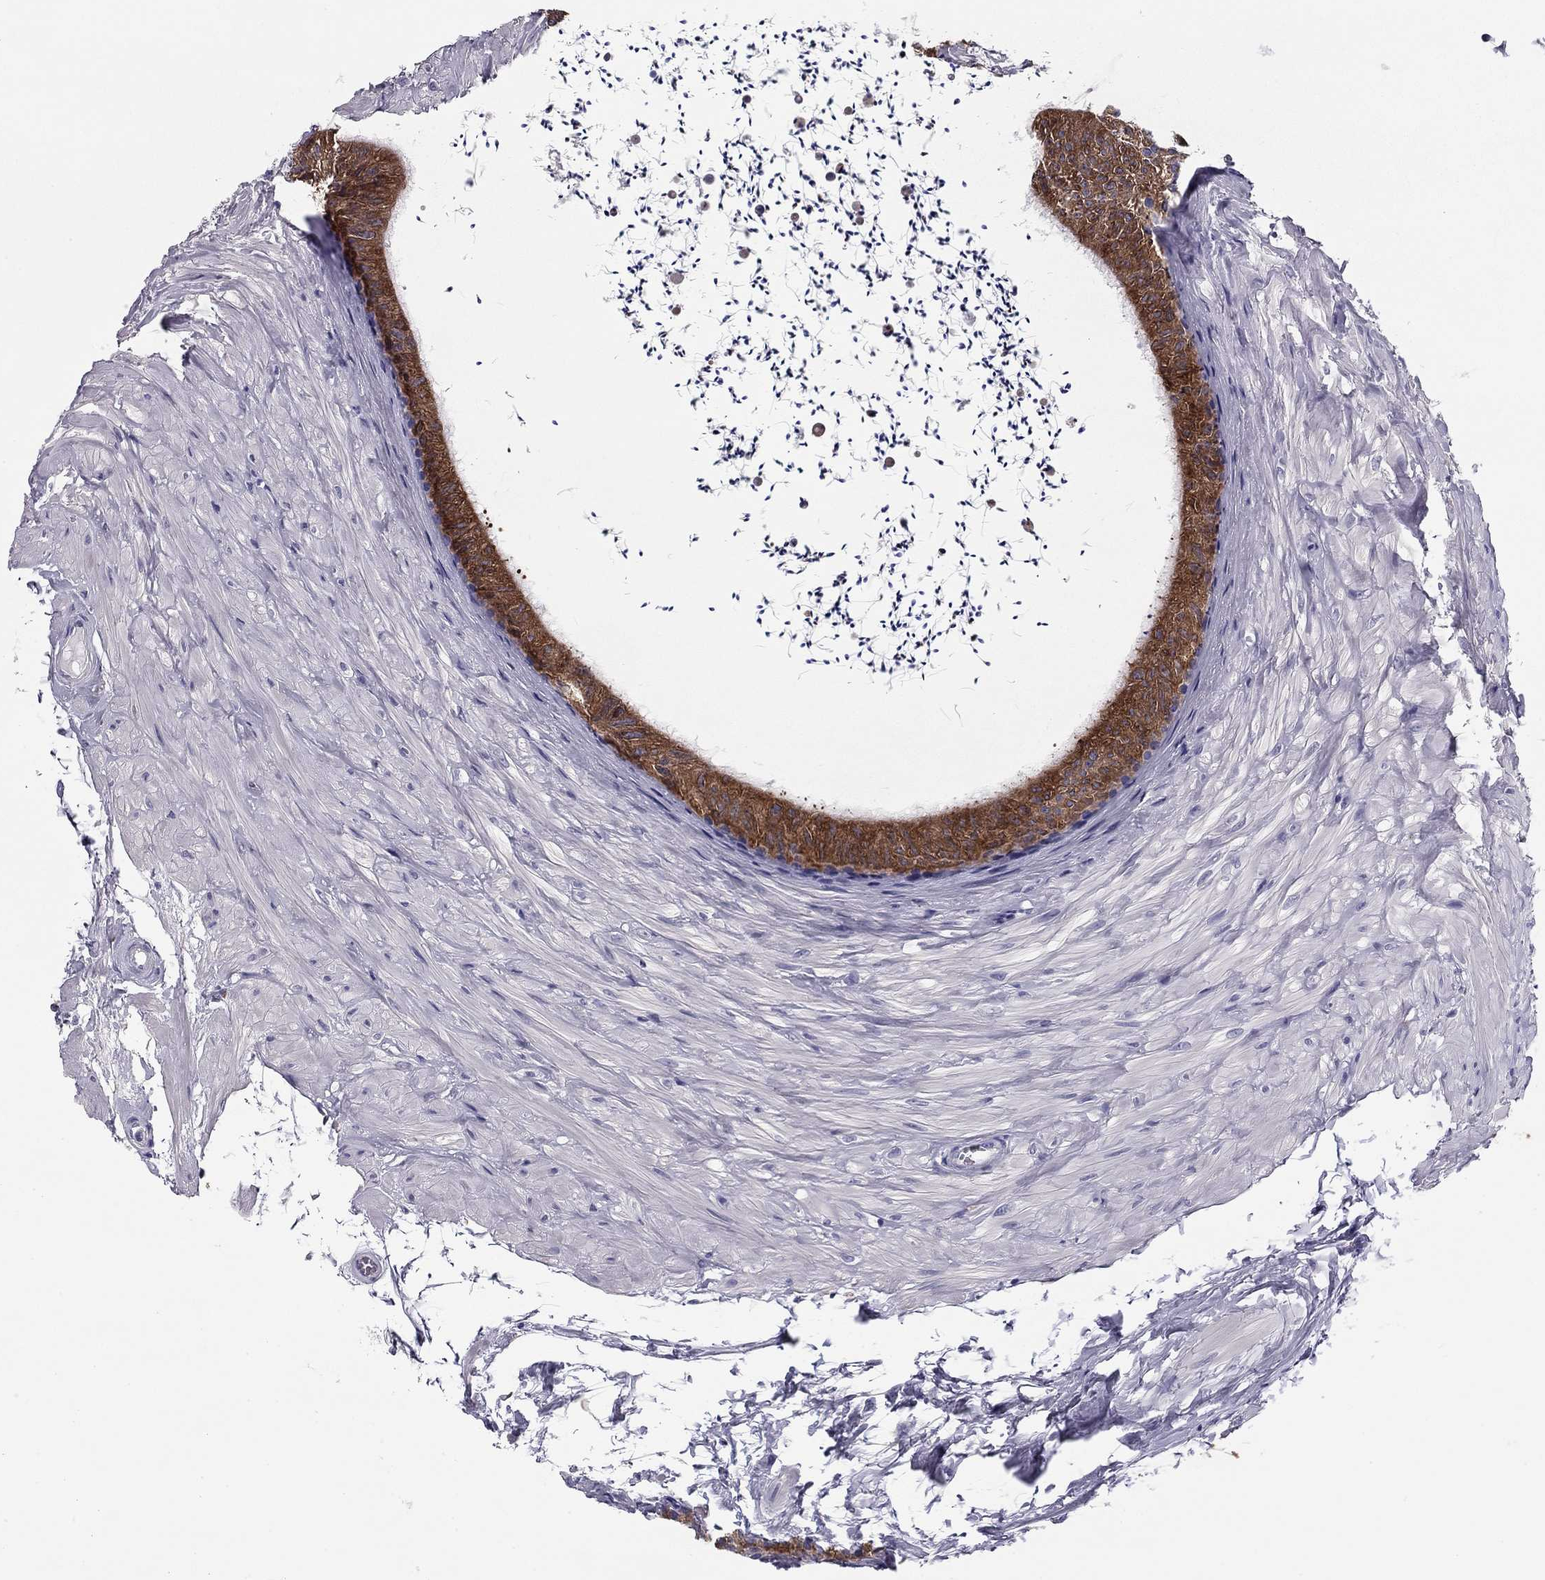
{"staining": {"intensity": "strong", "quantity": "25%-75%", "location": "cytoplasmic/membranous"}, "tissue": "epididymis", "cell_type": "Glandular cells", "image_type": "normal", "snomed": [{"axis": "morphology", "description": "Normal tissue, NOS"}, {"axis": "topography", "description": "Epididymis"}], "caption": "IHC of unremarkable human epididymis exhibits high levels of strong cytoplasmic/membranous positivity in about 25%-75% of glandular cells. Using DAB (3,3'-diaminobenzidine) (brown) and hematoxylin (blue) stains, captured at high magnification using brightfield microscopy.", "gene": "TMED3", "patient": {"sex": "male", "age": 32}}